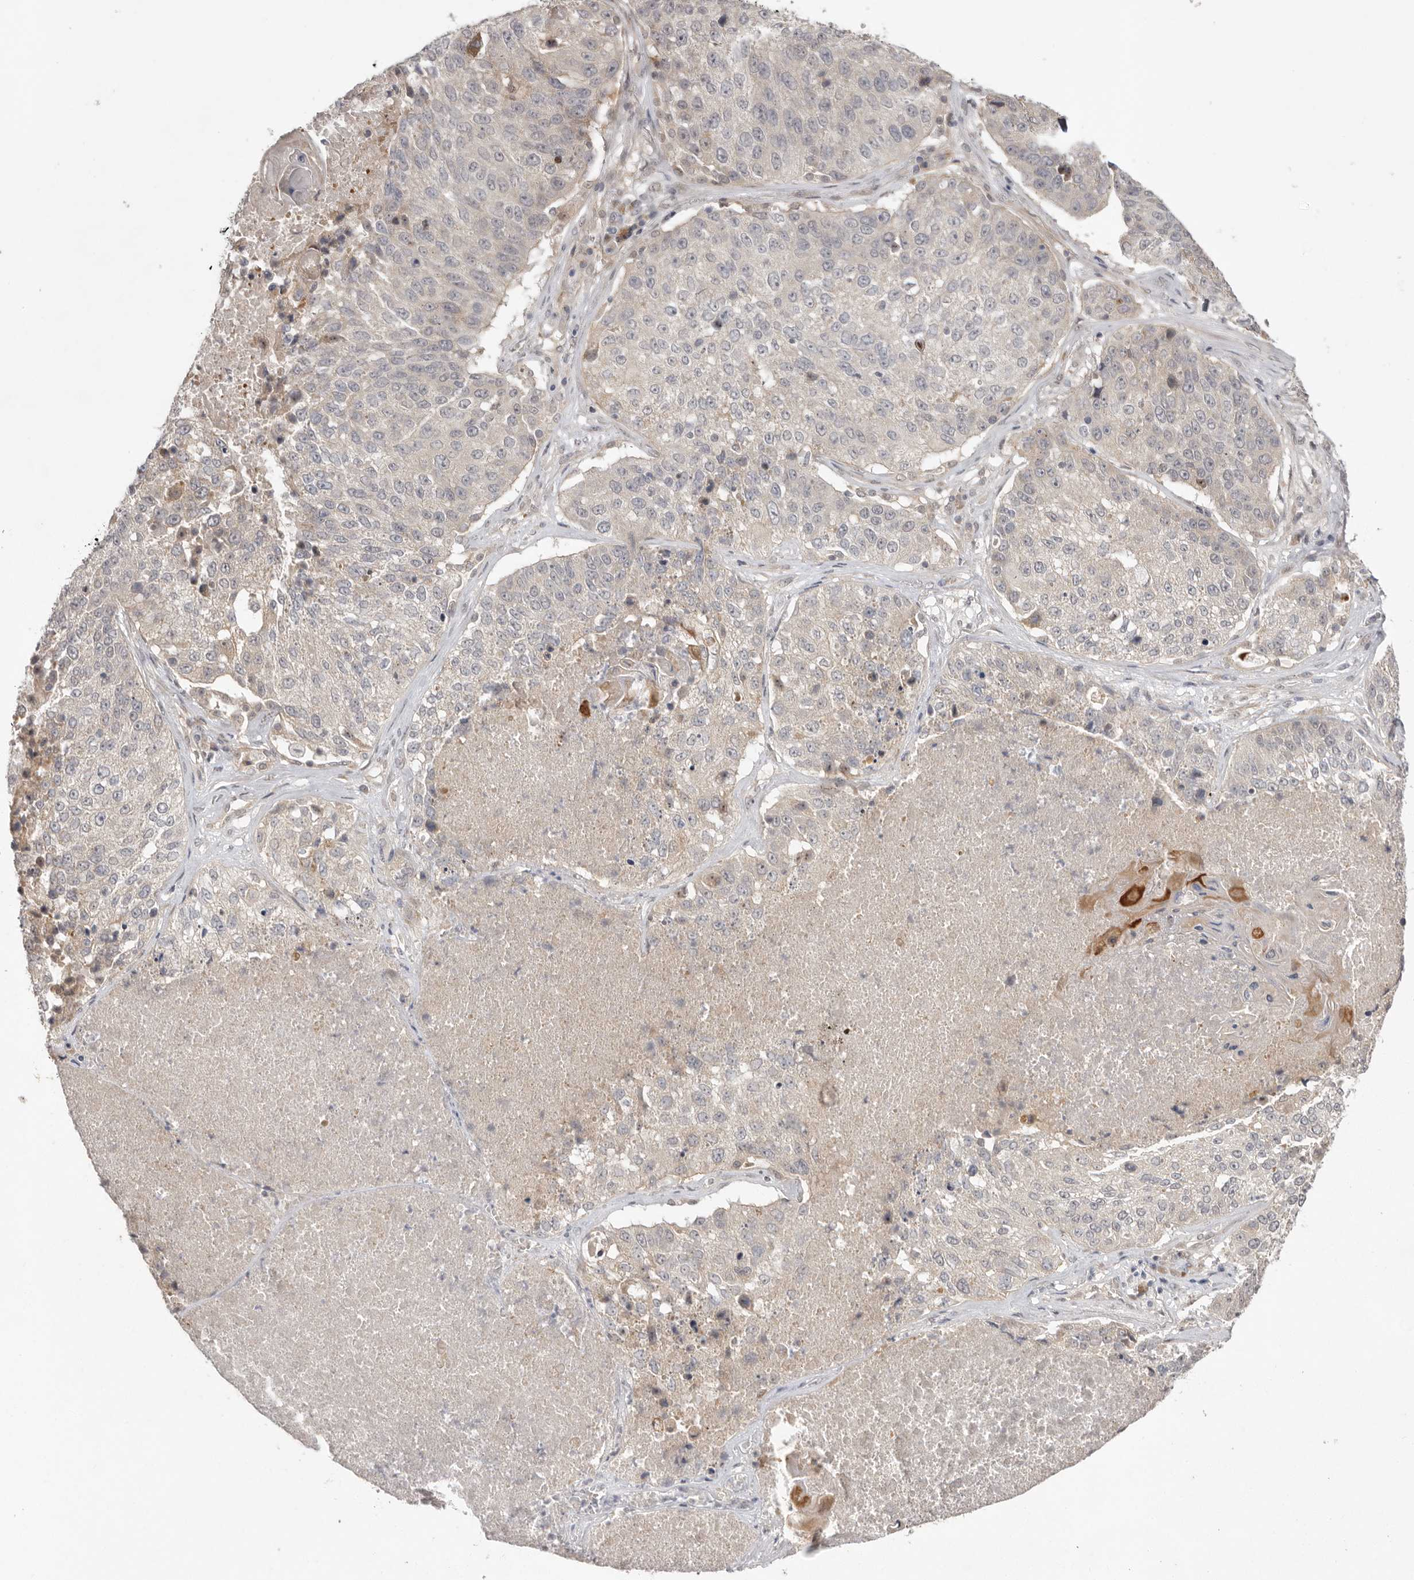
{"staining": {"intensity": "weak", "quantity": "<25%", "location": "cytoplasmic/membranous"}, "tissue": "lung cancer", "cell_type": "Tumor cells", "image_type": "cancer", "snomed": [{"axis": "morphology", "description": "Squamous cell carcinoma, NOS"}, {"axis": "topography", "description": "Lung"}], "caption": "Photomicrograph shows no significant protein expression in tumor cells of squamous cell carcinoma (lung).", "gene": "NSUN4", "patient": {"sex": "male", "age": 61}}